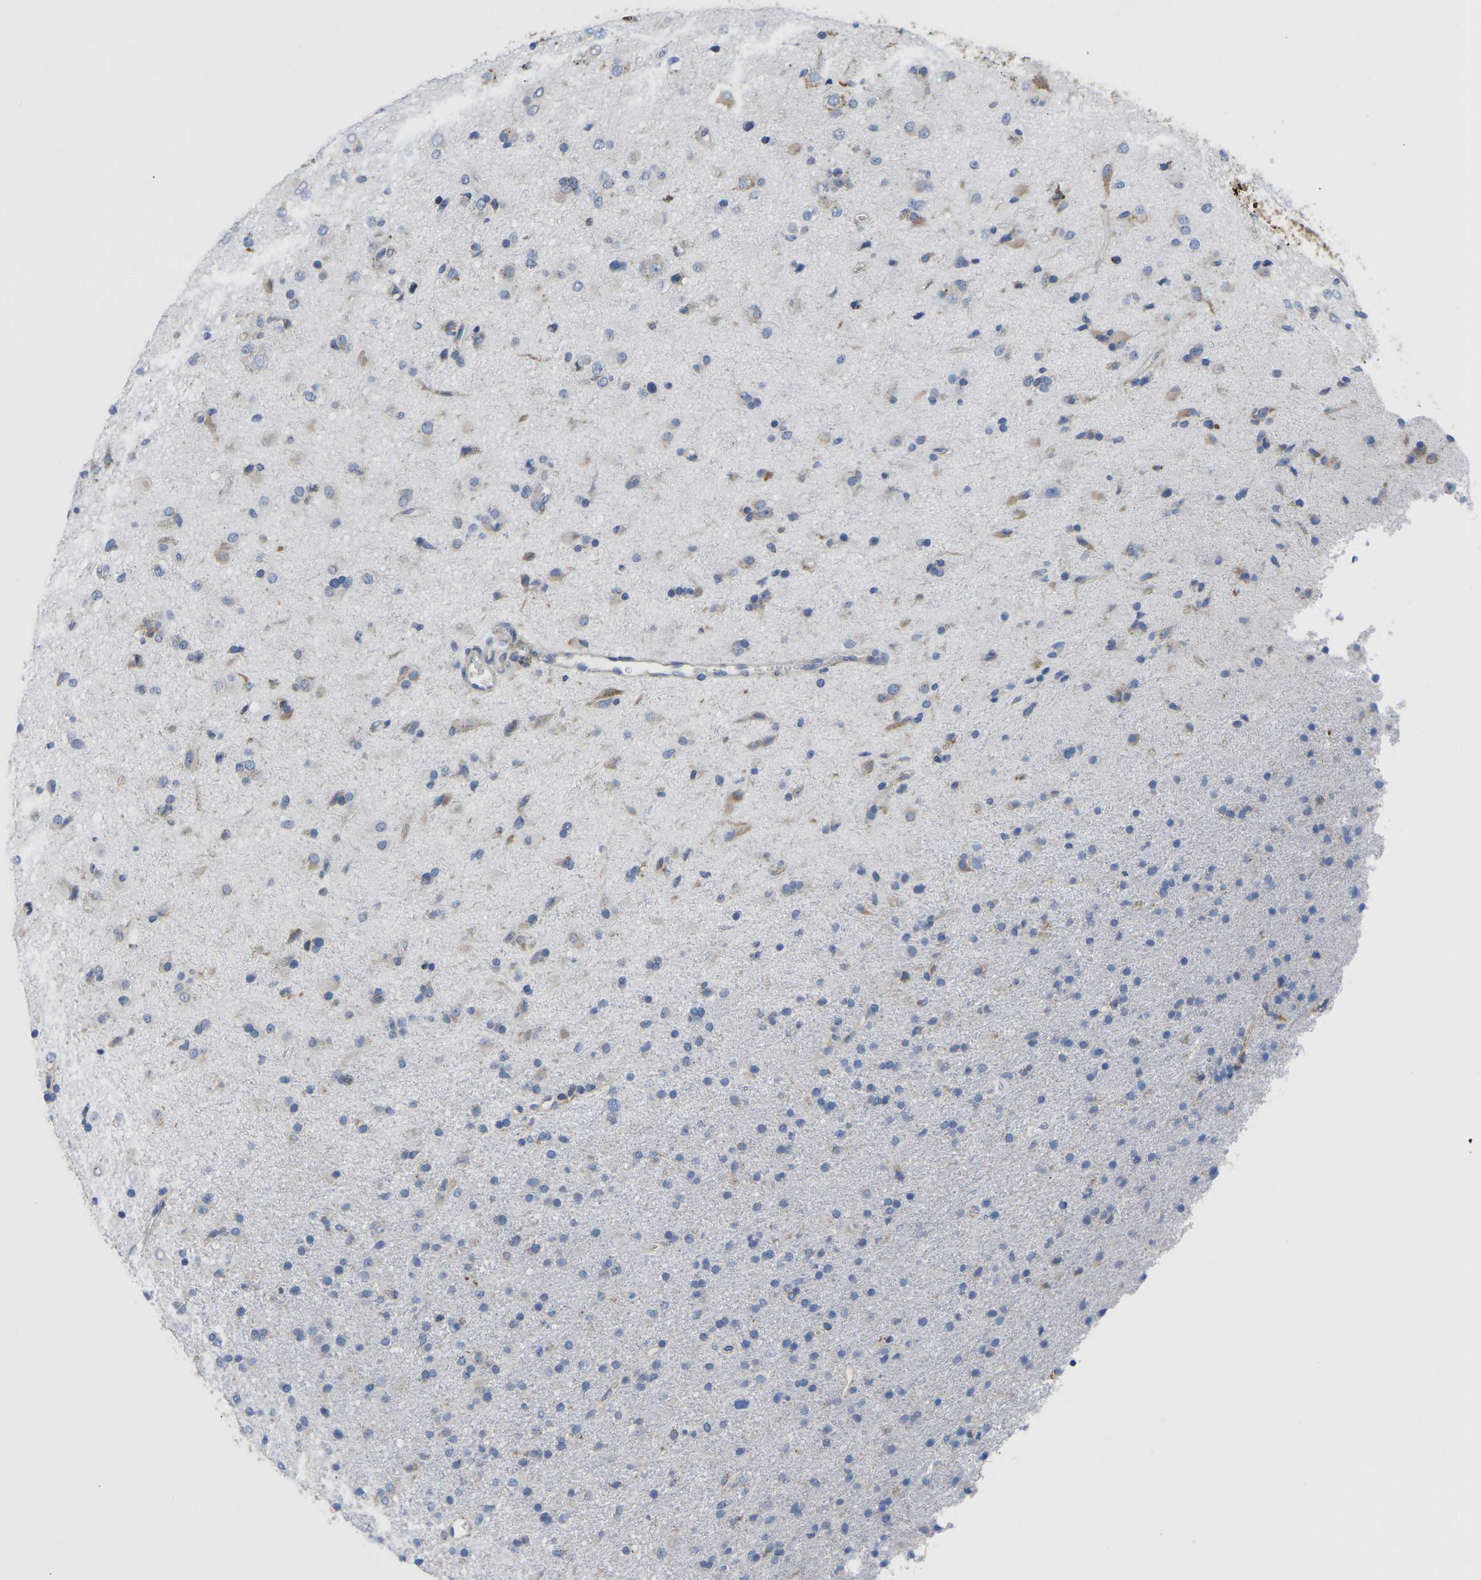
{"staining": {"intensity": "moderate", "quantity": "<25%", "location": "cytoplasmic/membranous"}, "tissue": "glioma", "cell_type": "Tumor cells", "image_type": "cancer", "snomed": [{"axis": "morphology", "description": "Glioma, malignant, Low grade"}, {"axis": "topography", "description": "Brain"}], "caption": "Immunohistochemical staining of glioma exhibits low levels of moderate cytoplasmic/membranous expression in about <25% of tumor cells.", "gene": "P4HB", "patient": {"sex": "male", "age": 65}}